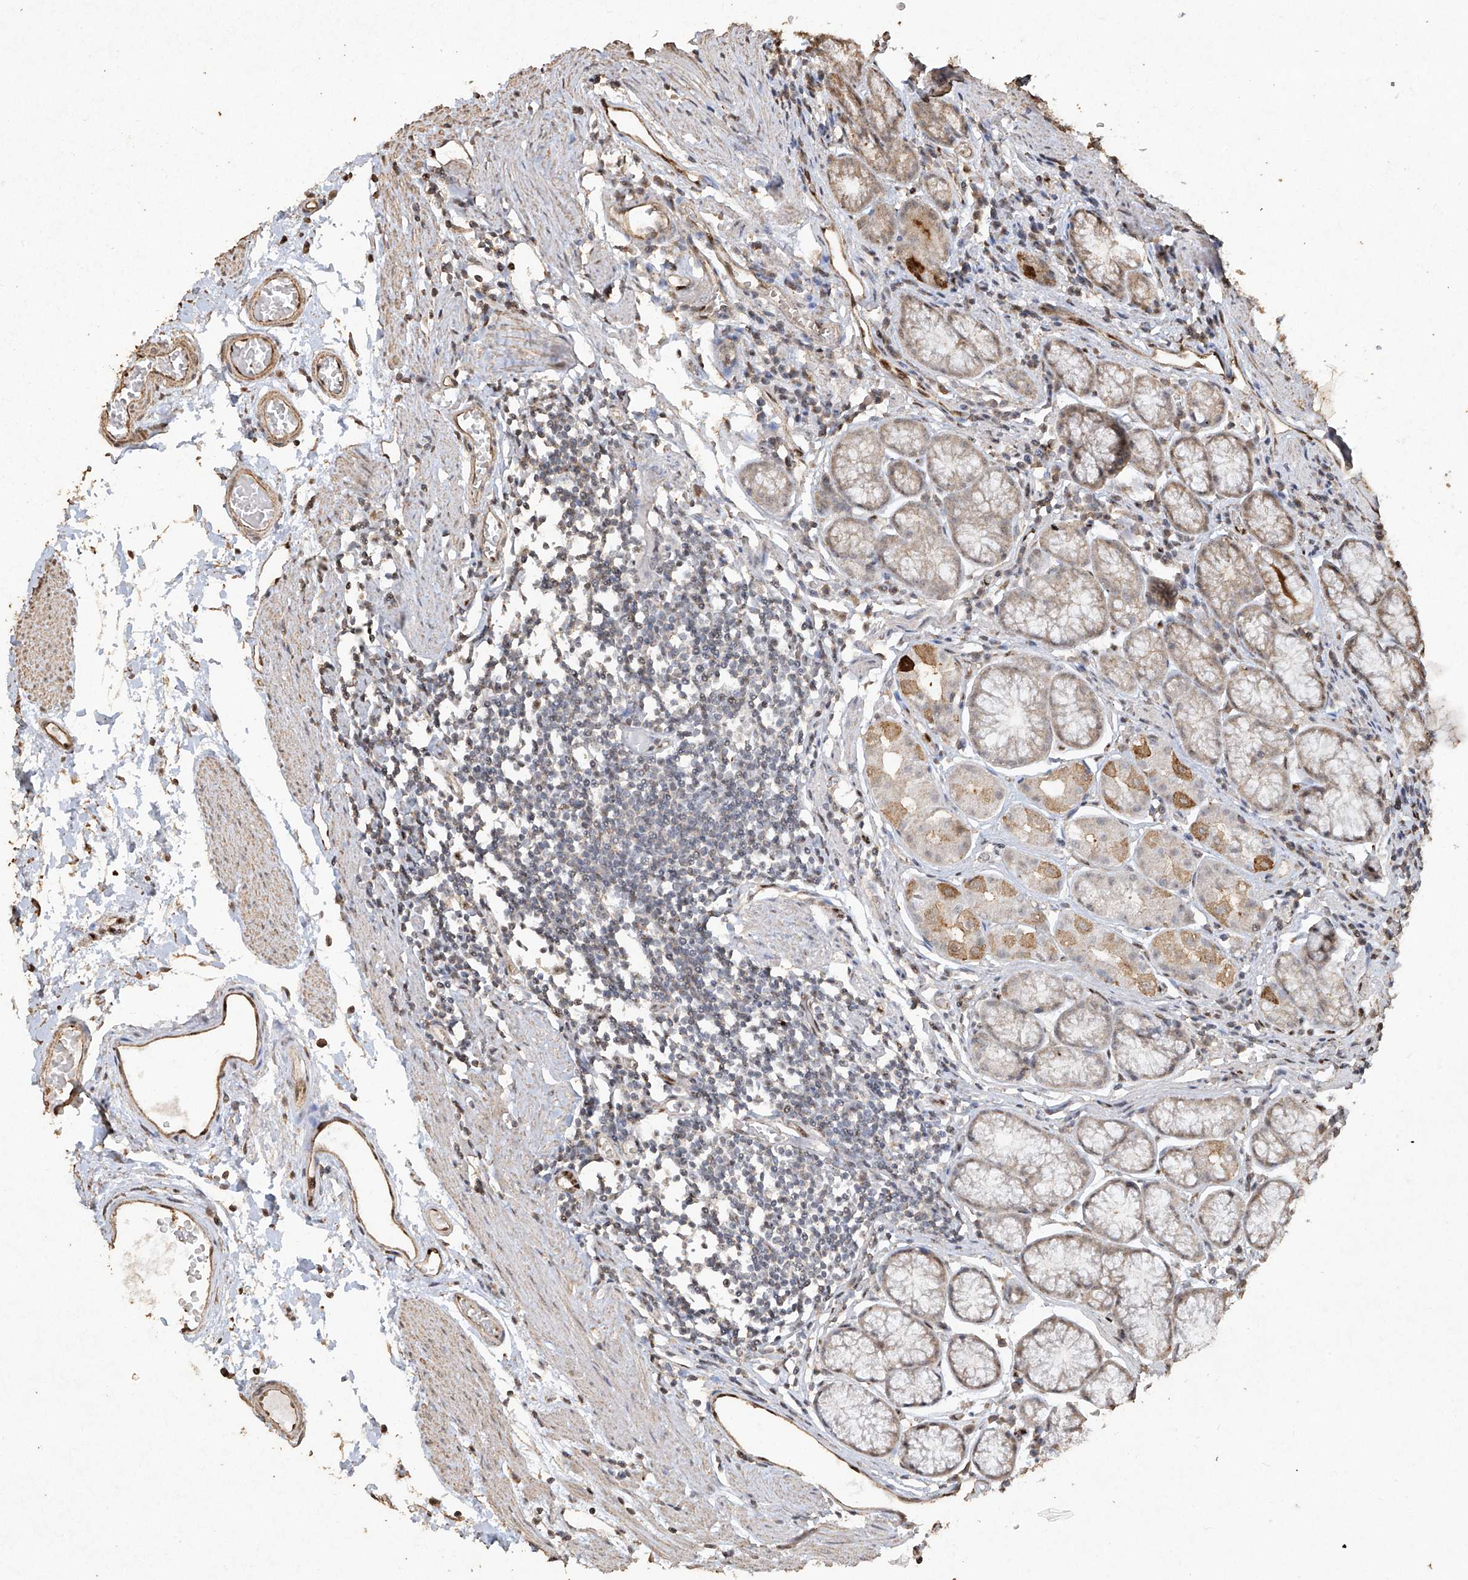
{"staining": {"intensity": "moderate", "quantity": "25%-75%", "location": "cytoplasmic/membranous,nuclear"}, "tissue": "stomach", "cell_type": "Glandular cells", "image_type": "normal", "snomed": [{"axis": "morphology", "description": "Normal tissue, NOS"}, {"axis": "topography", "description": "Stomach"}], "caption": "Human stomach stained for a protein (brown) shows moderate cytoplasmic/membranous,nuclear positive staining in about 25%-75% of glandular cells.", "gene": "ERBB3", "patient": {"sex": "male", "age": 55}}